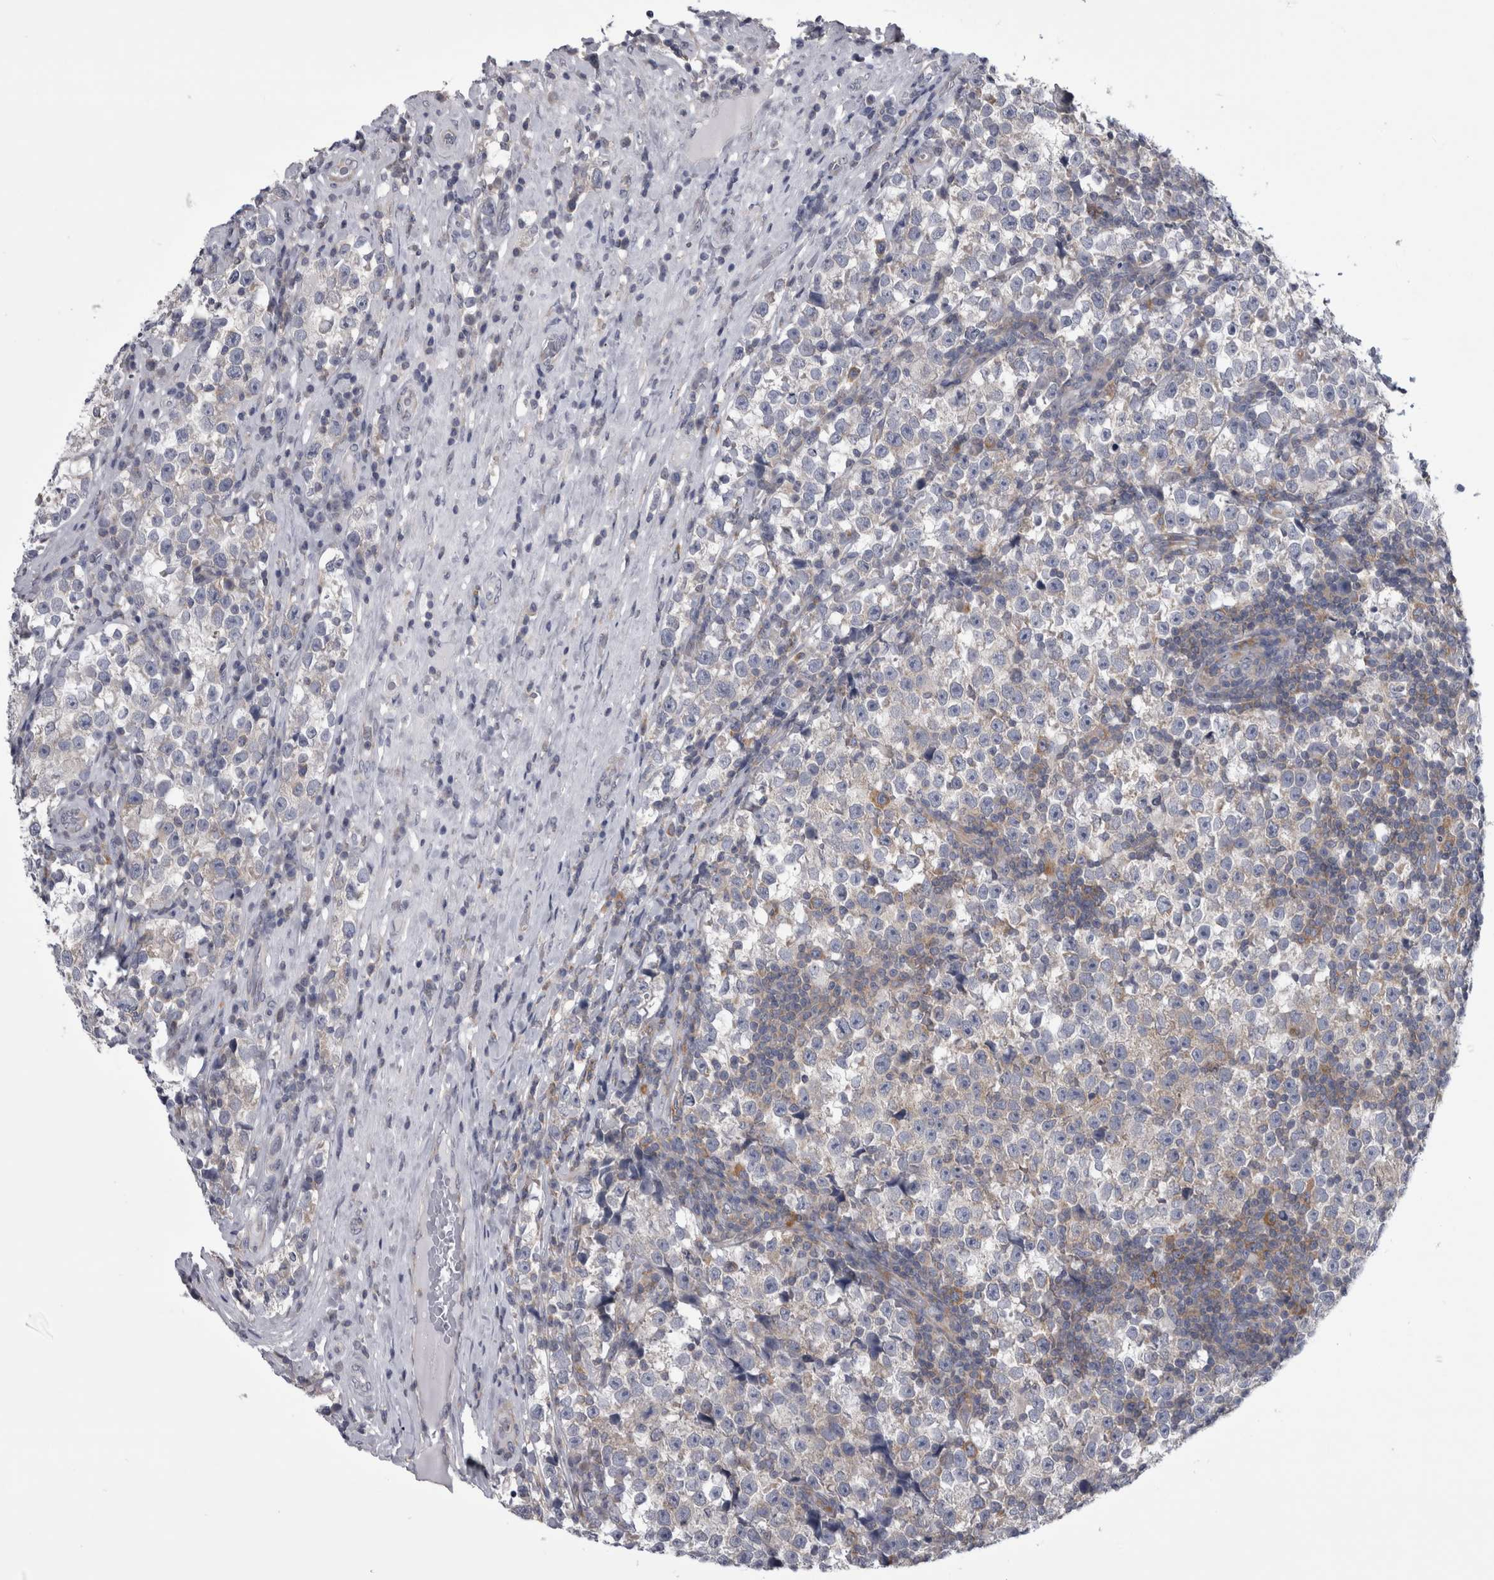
{"staining": {"intensity": "weak", "quantity": "25%-75%", "location": "cytoplasmic/membranous"}, "tissue": "testis cancer", "cell_type": "Tumor cells", "image_type": "cancer", "snomed": [{"axis": "morphology", "description": "Normal tissue, NOS"}, {"axis": "morphology", "description": "Seminoma, NOS"}, {"axis": "topography", "description": "Testis"}], "caption": "DAB (3,3'-diaminobenzidine) immunohistochemical staining of testis cancer (seminoma) exhibits weak cytoplasmic/membranous protein positivity in approximately 25%-75% of tumor cells.", "gene": "PRRC2C", "patient": {"sex": "male", "age": 43}}